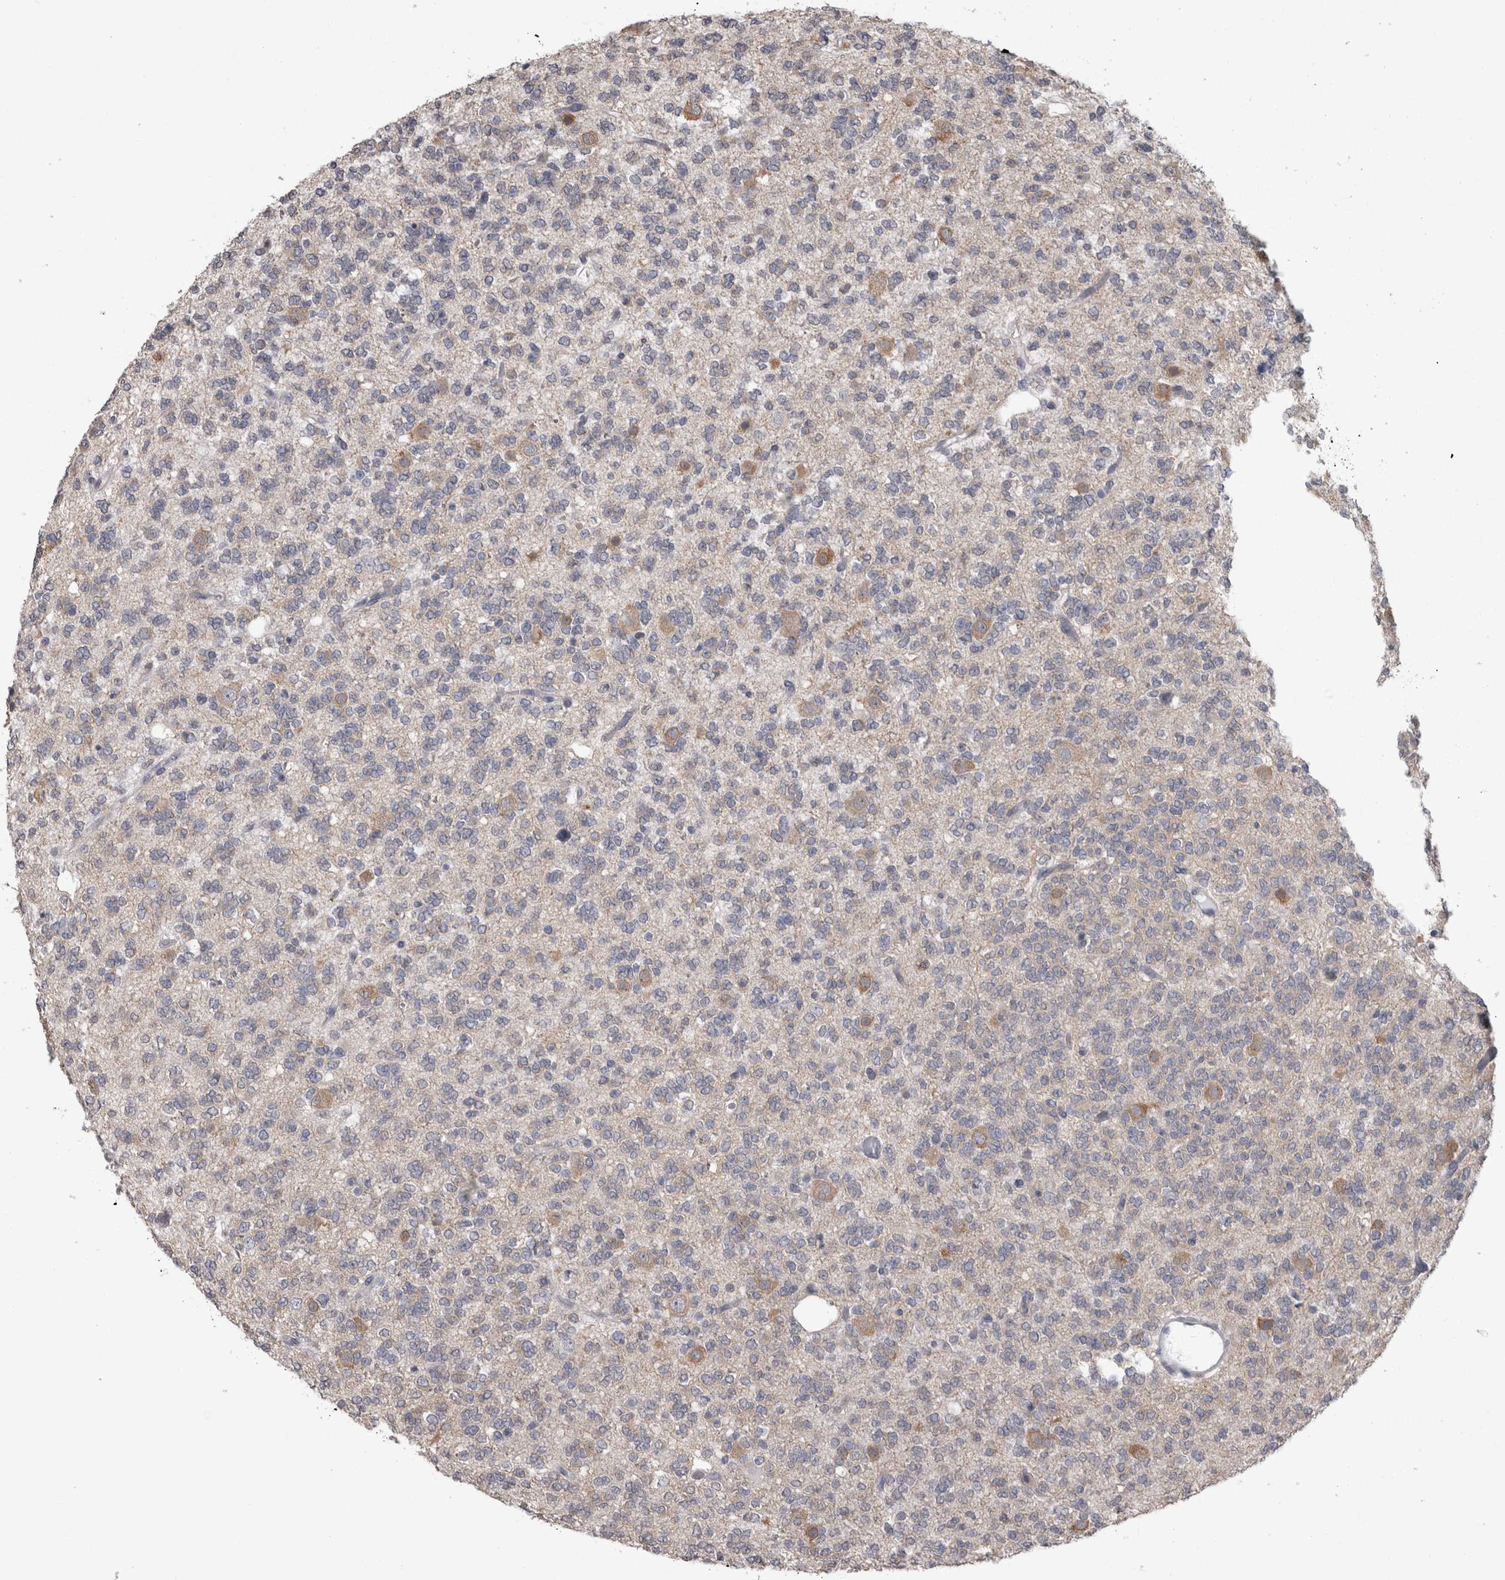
{"staining": {"intensity": "negative", "quantity": "none", "location": "none"}, "tissue": "glioma", "cell_type": "Tumor cells", "image_type": "cancer", "snomed": [{"axis": "morphology", "description": "Glioma, malignant, Low grade"}, {"axis": "topography", "description": "Brain"}], "caption": "Immunohistochemistry (IHC) photomicrograph of neoplastic tissue: glioma stained with DAB shows no significant protein staining in tumor cells. (DAB immunohistochemistry (IHC) visualized using brightfield microscopy, high magnification).", "gene": "DDX6", "patient": {"sex": "male", "age": 38}}